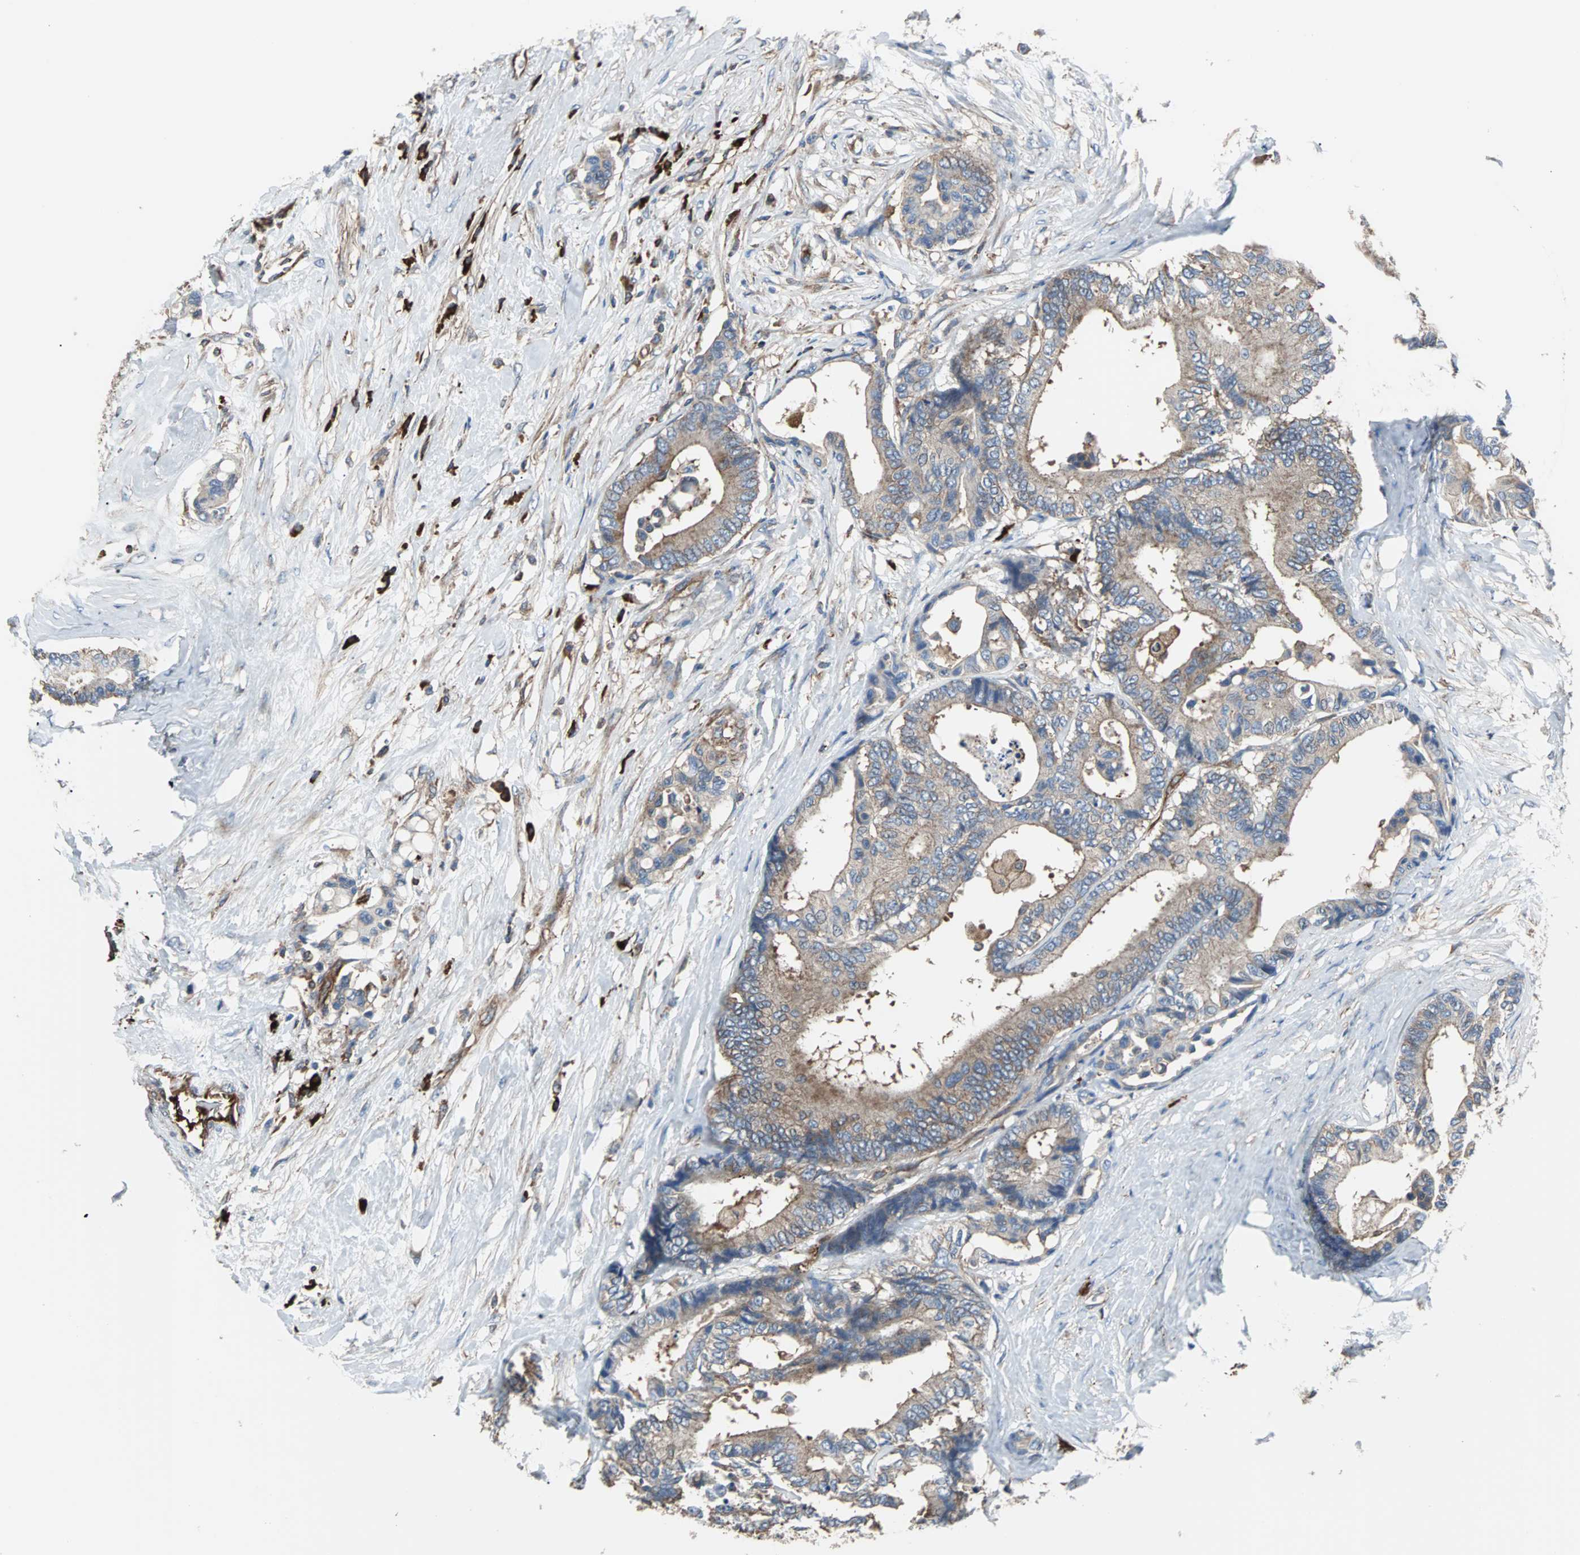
{"staining": {"intensity": "weak", "quantity": ">75%", "location": "cytoplasmic/membranous"}, "tissue": "colorectal cancer", "cell_type": "Tumor cells", "image_type": "cancer", "snomed": [{"axis": "morphology", "description": "Normal tissue, NOS"}, {"axis": "morphology", "description": "Adenocarcinoma, NOS"}, {"axis": "topography", "description": "Colon"}], "caption": "Immunohistochemical staining of colorectal cancer (adenocarcinoma) shows weak cytoplasmic/membranous protein positivity in about >75% of tumor cells.", "gene": "PLCG2", "patient": {"sex": "male", "age": 82}}